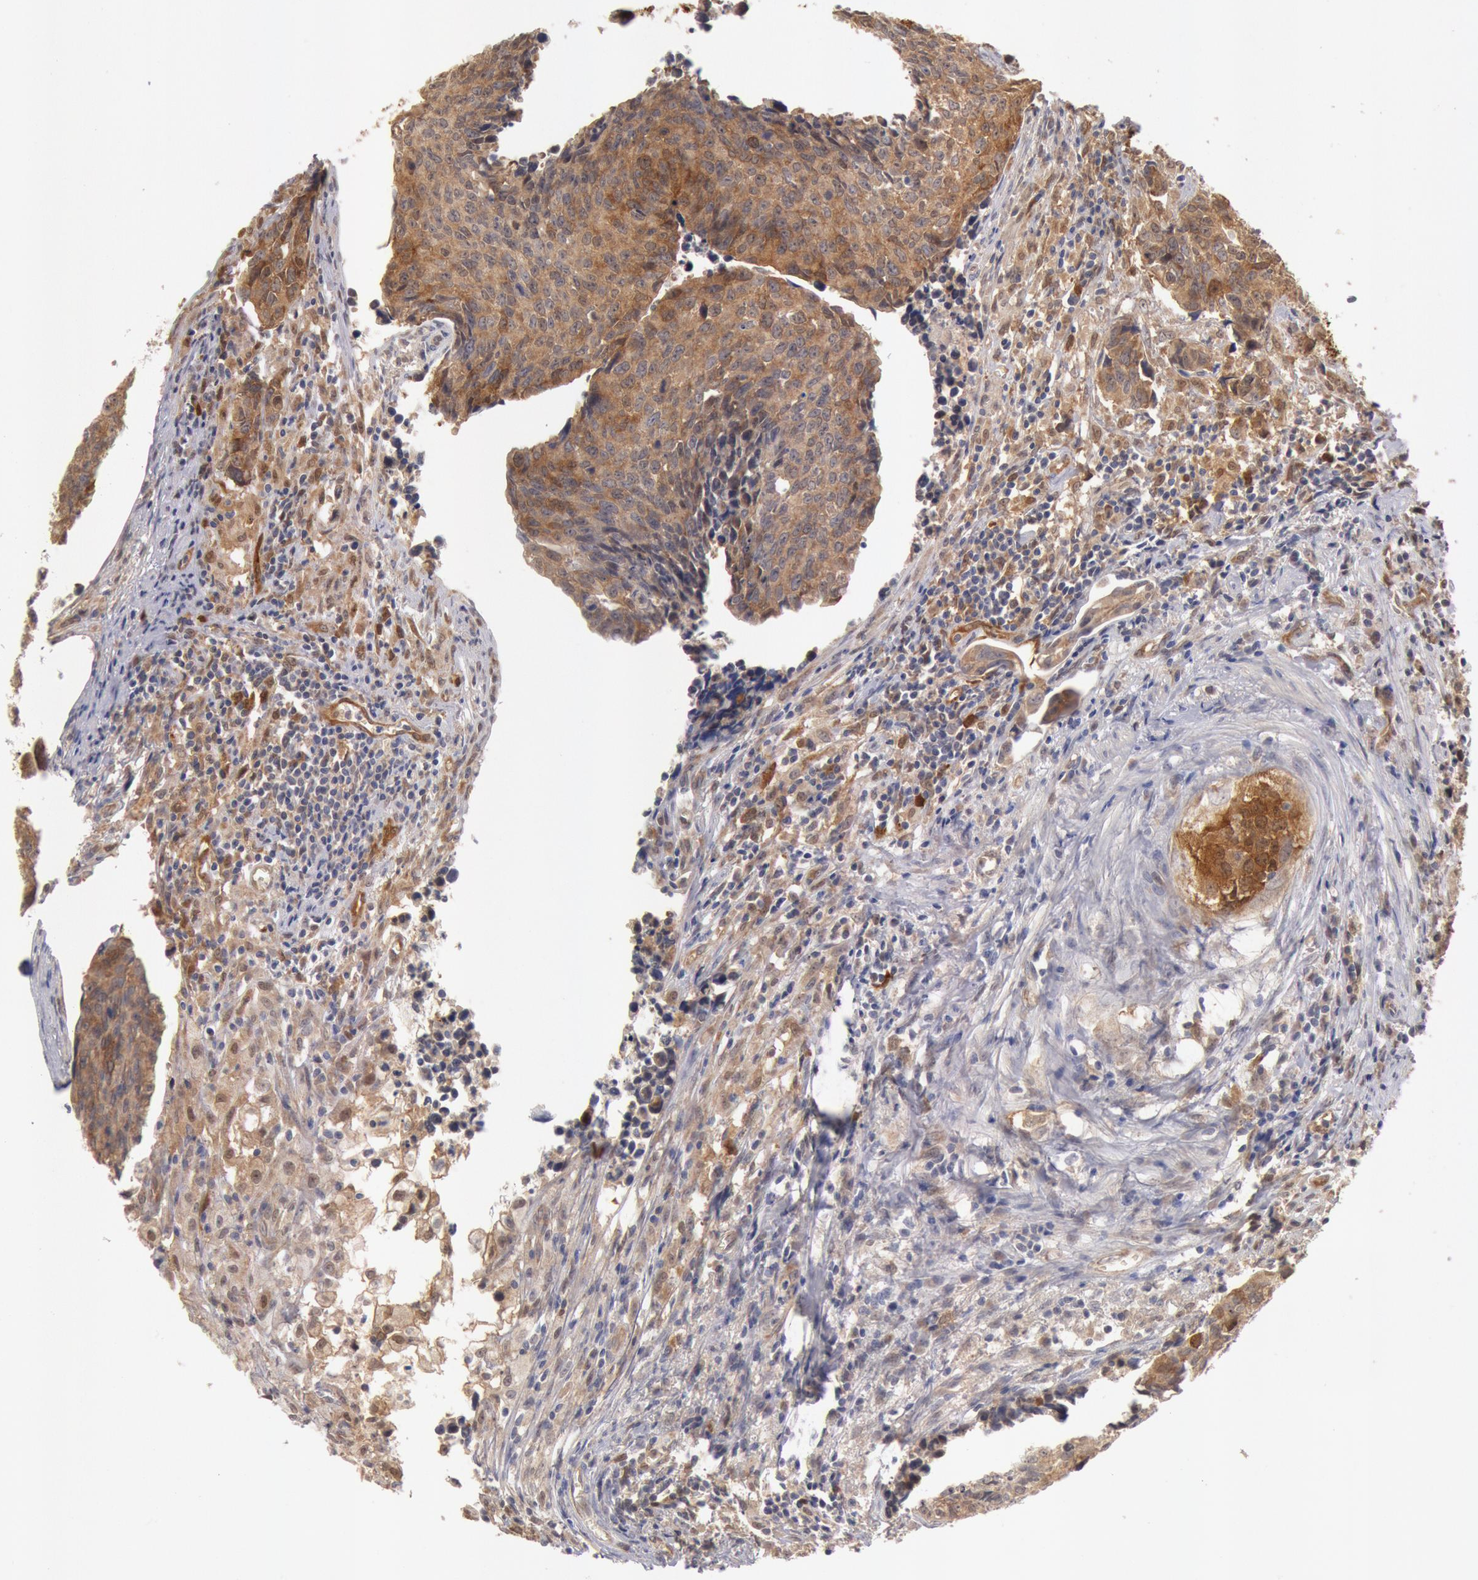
{"staining": {"intensity": "moderate", "quantity": ">75%", "location": "cytoplasmic/membranous"}, "tissue": "urothelial cancer", "cell_type": "Tumor cells", "image_type": "cancer", "snomed": [{"axis": "morphology", "description": "Urothelial carcinoma, High grade"}, {"axis": "topography", "description": "Urinary bladder"}], "caption": "Tumor cells demonstrate moderate cytoplasmic/membranous staining in approximately >75% of cells in high-grade urothelial carcinoma. (brown staining indicates protein expression, while blue staining denotes nuclei).", "gene": "DNAJA1", "patient": {"sex": "male", "age": 81}}